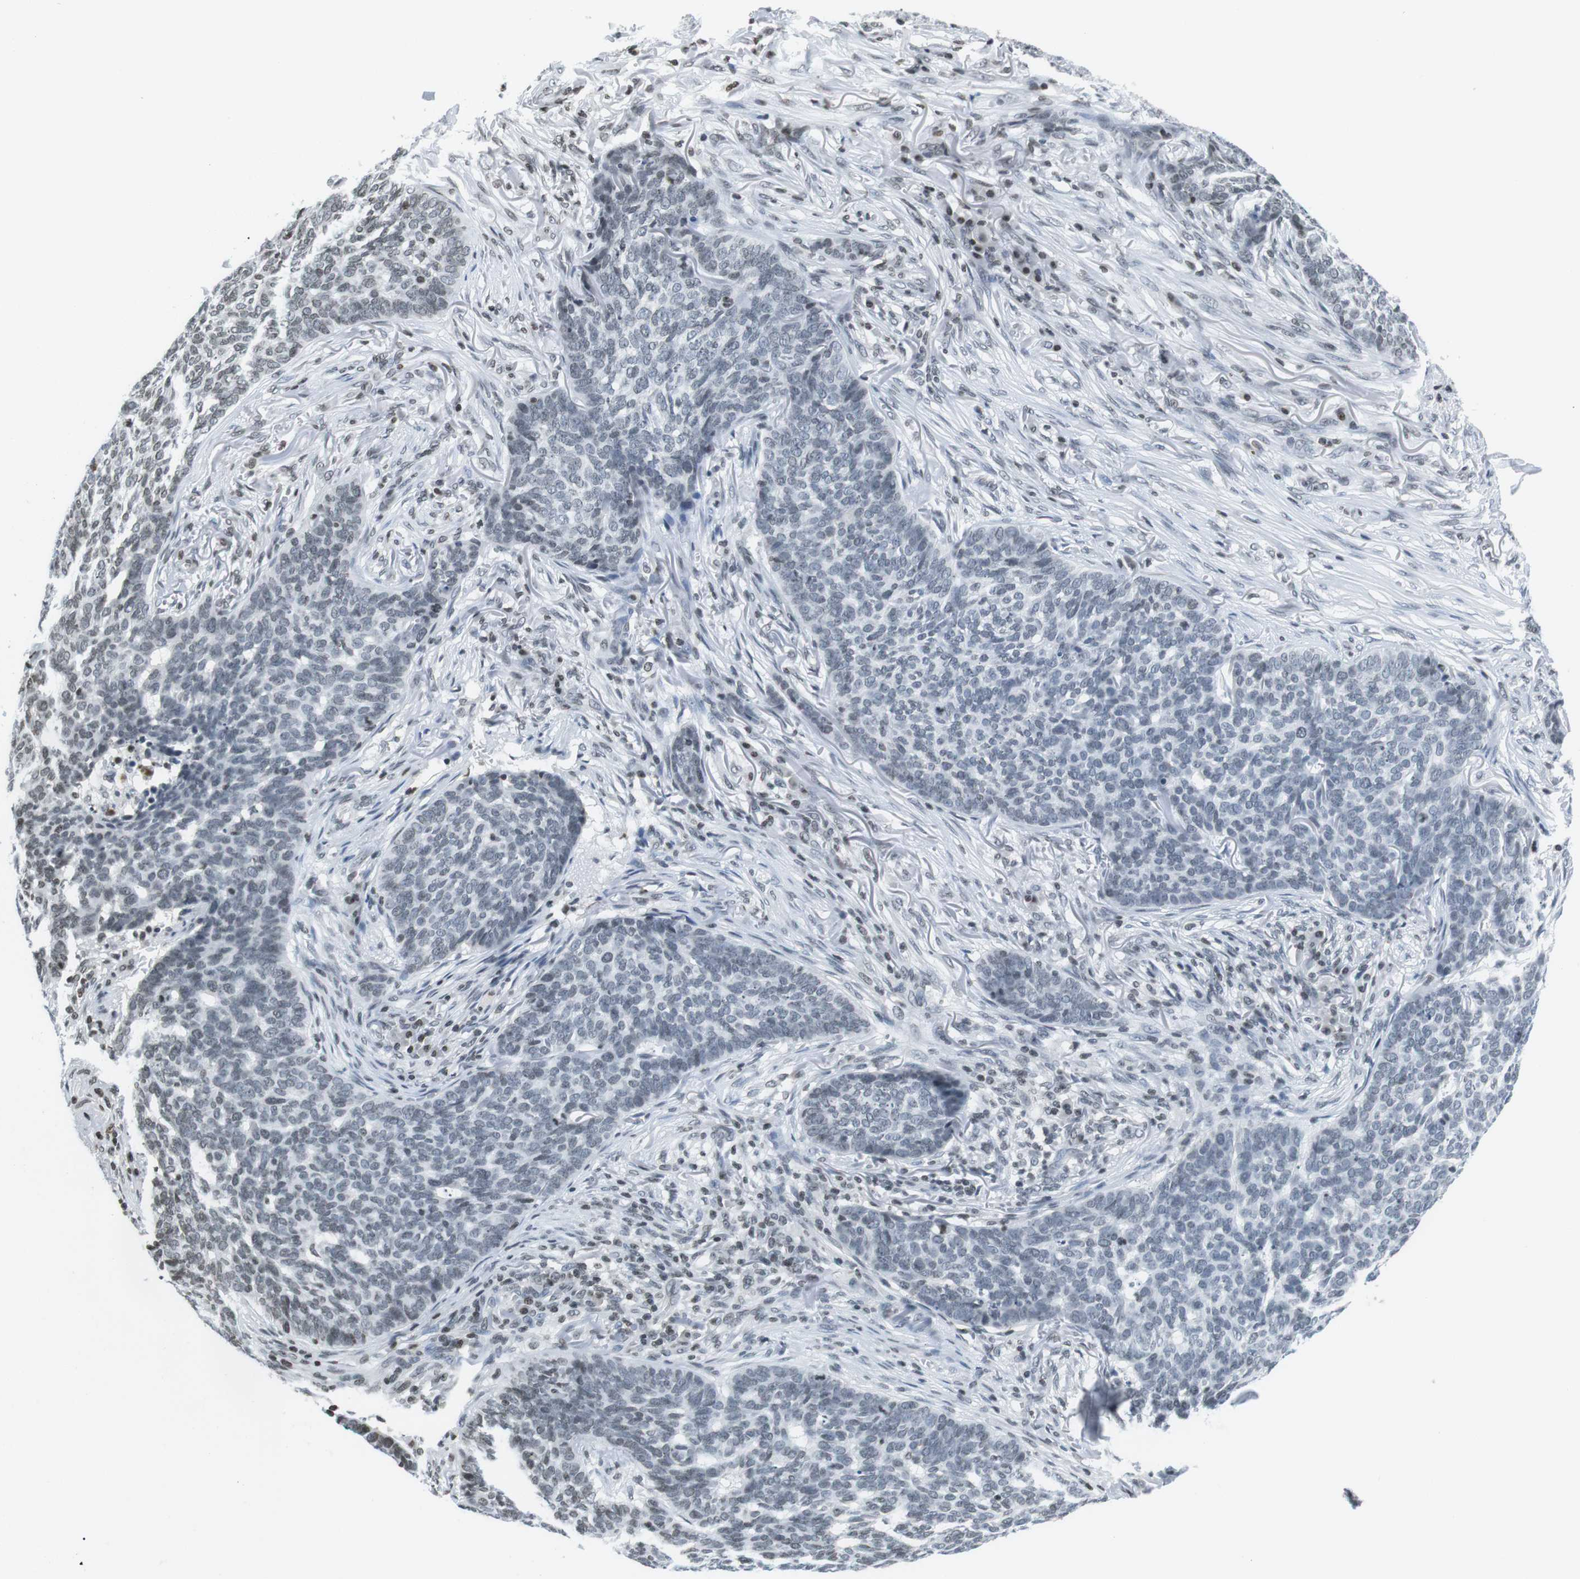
{"staining": {"intensity": "weak", "quantity": "<25%", "location": "nuclear"}, "tissue": "skin cancer", "cell_type": "Tumor cells", "image_type": "cancer", "snomed": [{"axis": "morphology", "description": "Basal cell carcinoma"}, {"axis": "topography", "description": "Skin"}], "caption": "A high-resolution image shows IHC staining of skin basal cell carcinoma, which demonstrates no significant staining in tumor cells.", "gene": "E2F2", "patient": {"sex": "male", "age": 85}}